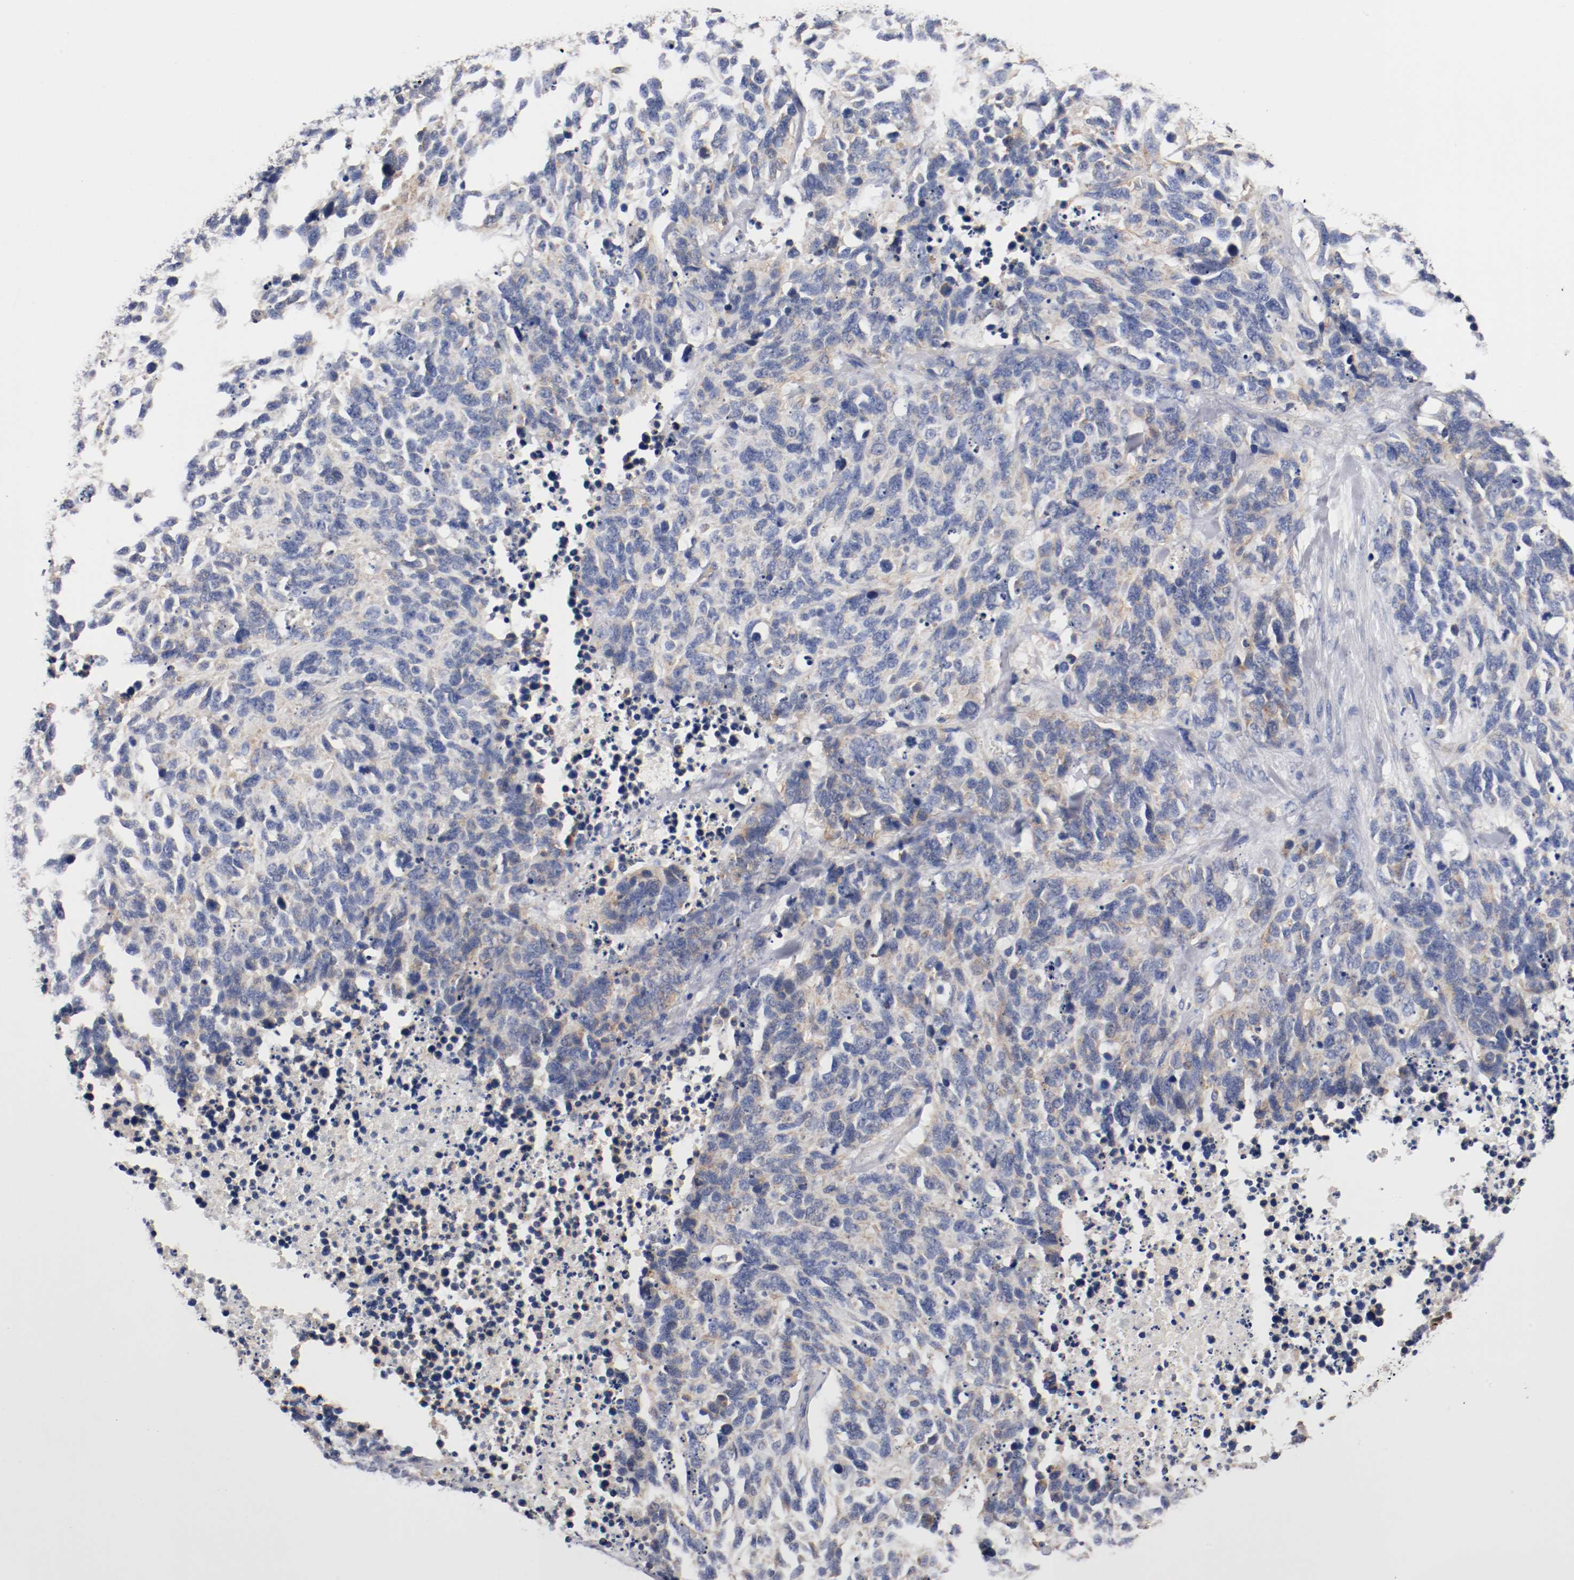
{"staining": {"intensity": "weak", "quantity": "<25%", "location": "cytoplasmic/membranous"}, "tissue": "lung cancer", "cell_type": "Tumor cells", "image_type": "cancer", "snomed": [{"axis": "morphology", "description": "Neoplasm, malignant, NOS"}, {"axis": "topography", "description": "Lung"}], "caption": "An IHC micrograph of lung malignant neoplasm is shown. There is no staining in tumor cells of lung malignant neoplasm. (DAB IHC visualized using brightfield microscopy, high magnification).", "gene": "PCSK6", "patient": {"sex": "female", "age": 58}}